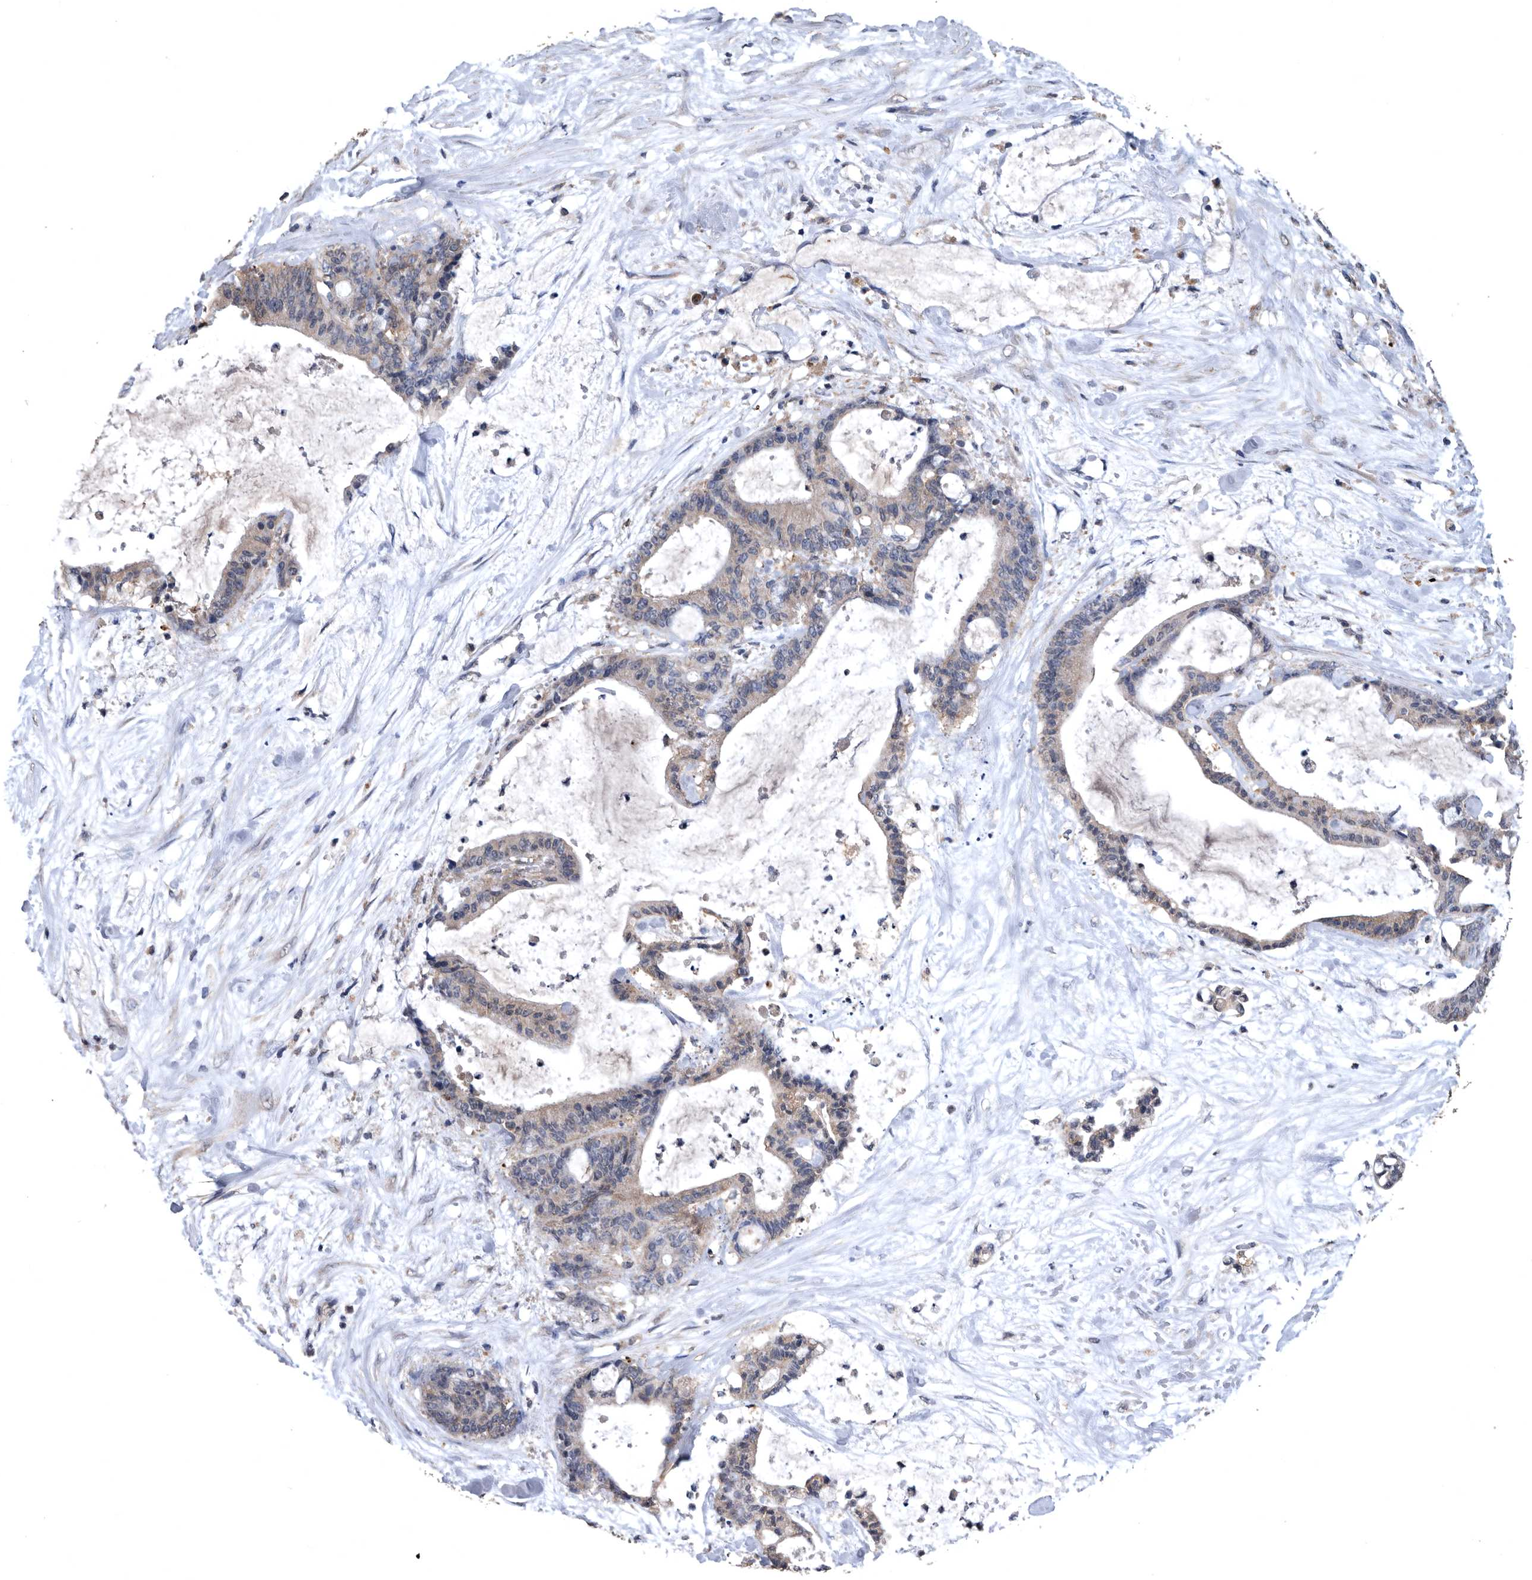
{"staining": {"intensity": "weak", "quantity": "25%-75%", "location": "cytoplasmic/membranous"}, "tissue": "liver cancer", "cell_type": "Tumor cells", "image_type": "cancer", "snomed": [{"axis": "morphology", "description": "Cholangiocarcinoma"}, {"axis": "topography", "description": "Liver"}], "caption": "Weak cytoplasmic/membranous positivity for a protein is present in about 25%-75% of tumor cells of liver cholangiocarcinoma using IHC.", "gene": "NRBP1", "patient": {"sex": "female", "age": 73}}